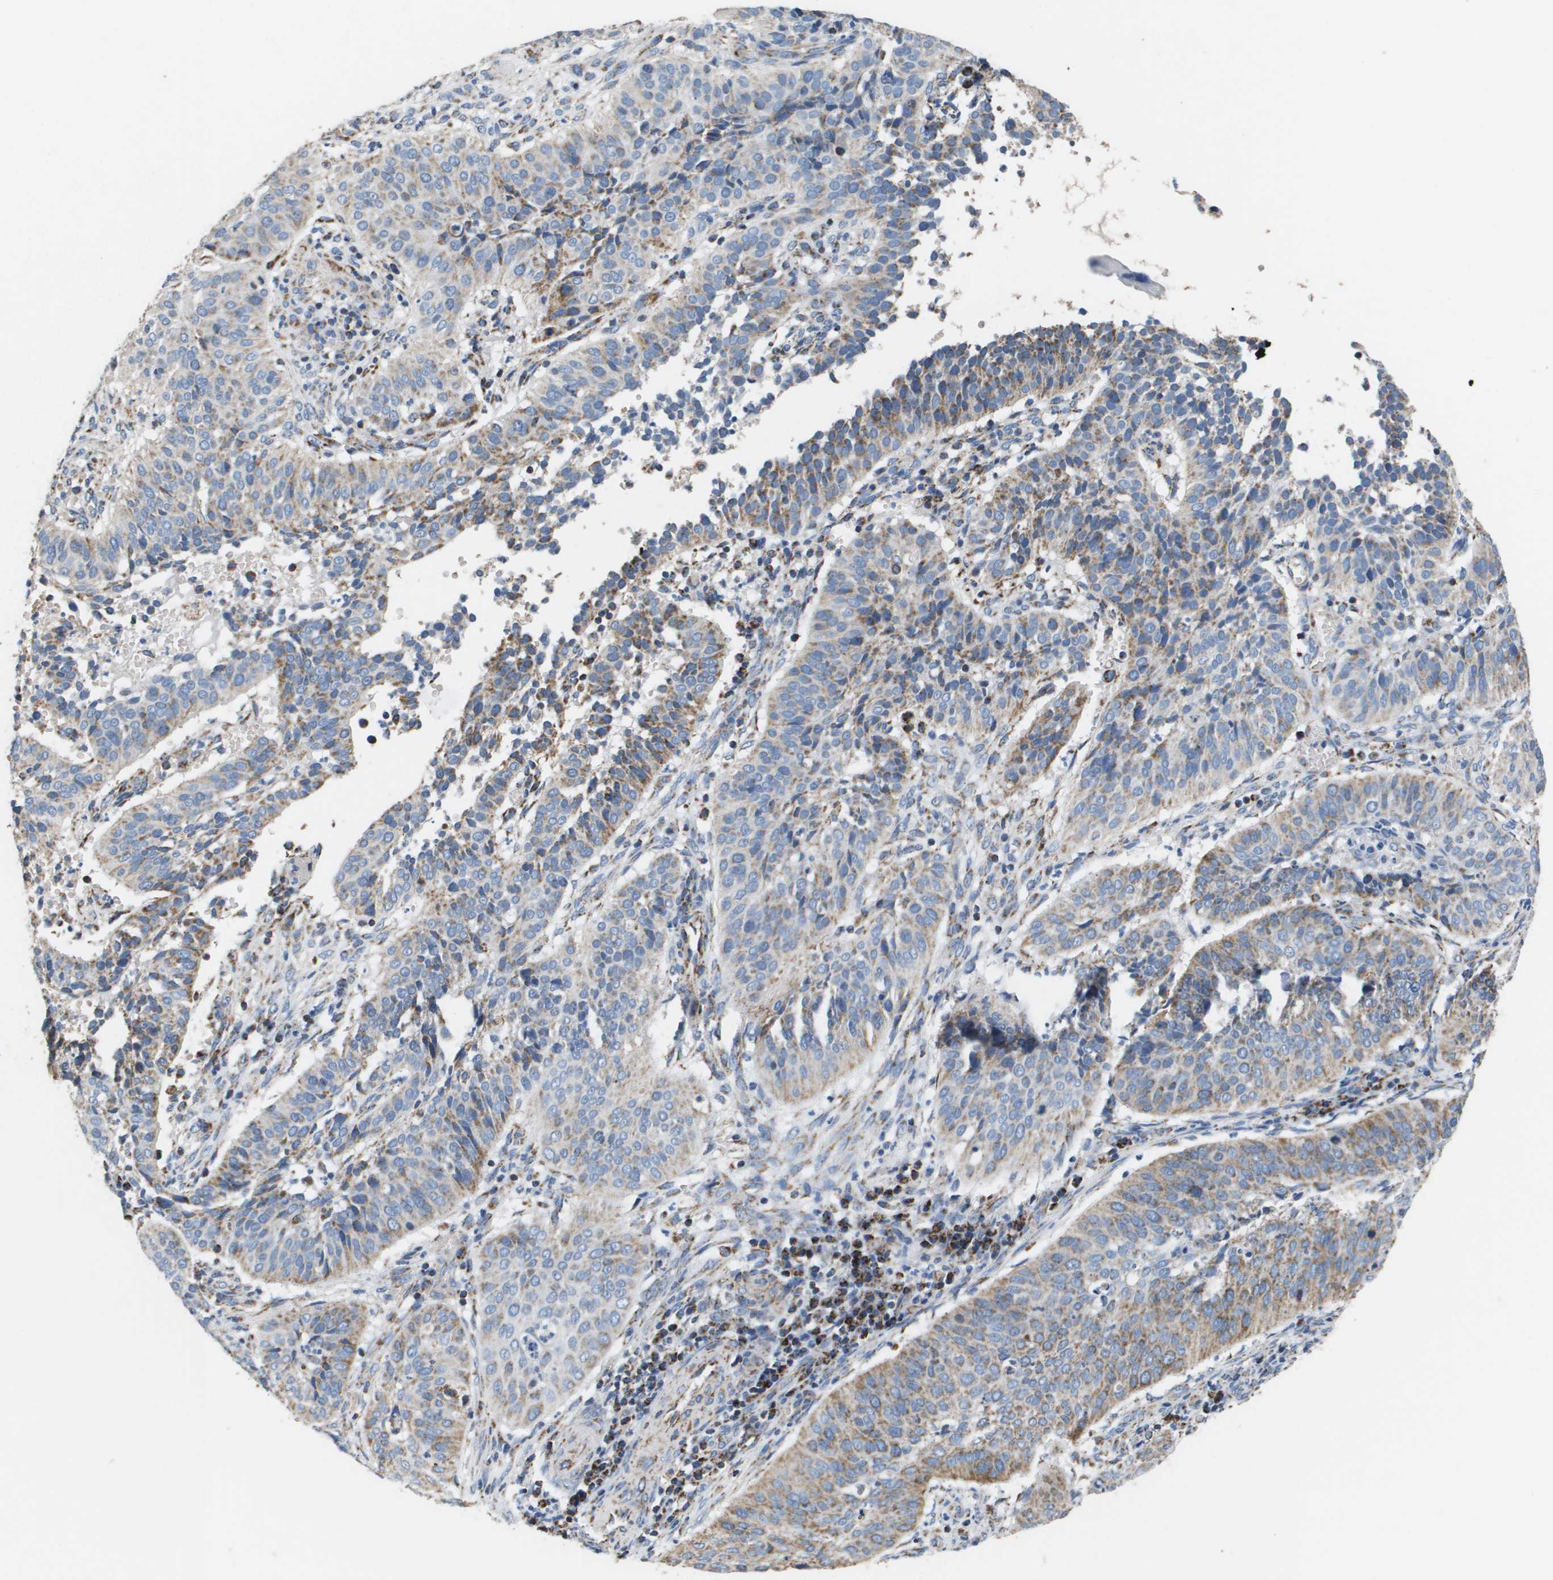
{"staining": {"intensity": "moderate", "quantity": ">75%", "location": "cytoplasmic/membranous"}, "tissue": "cervical cancer", "cell_type": "Tumor cells", "image_type": "cancer", "snomed": [{"axis": "morphology", "description": "Normal tissue, NOS"}, {"axis": "morphology", "description": "Squamous cell carcinoma, NOS"}, {"axis": "topography", "description": "Cervix"}], "caption": "IHC image of neoplastic tissue: cervical squamous cell carcinoma stained using immunohistochemistry shows medium levels of moderate protein expression localized specifically in the cytoplasmic/membranous of tumor cells, appearing as a cytoplasmic/membranous brown color.", "gene": "ATP5F1B", "patient": {"sex": "female", "age": 39}}